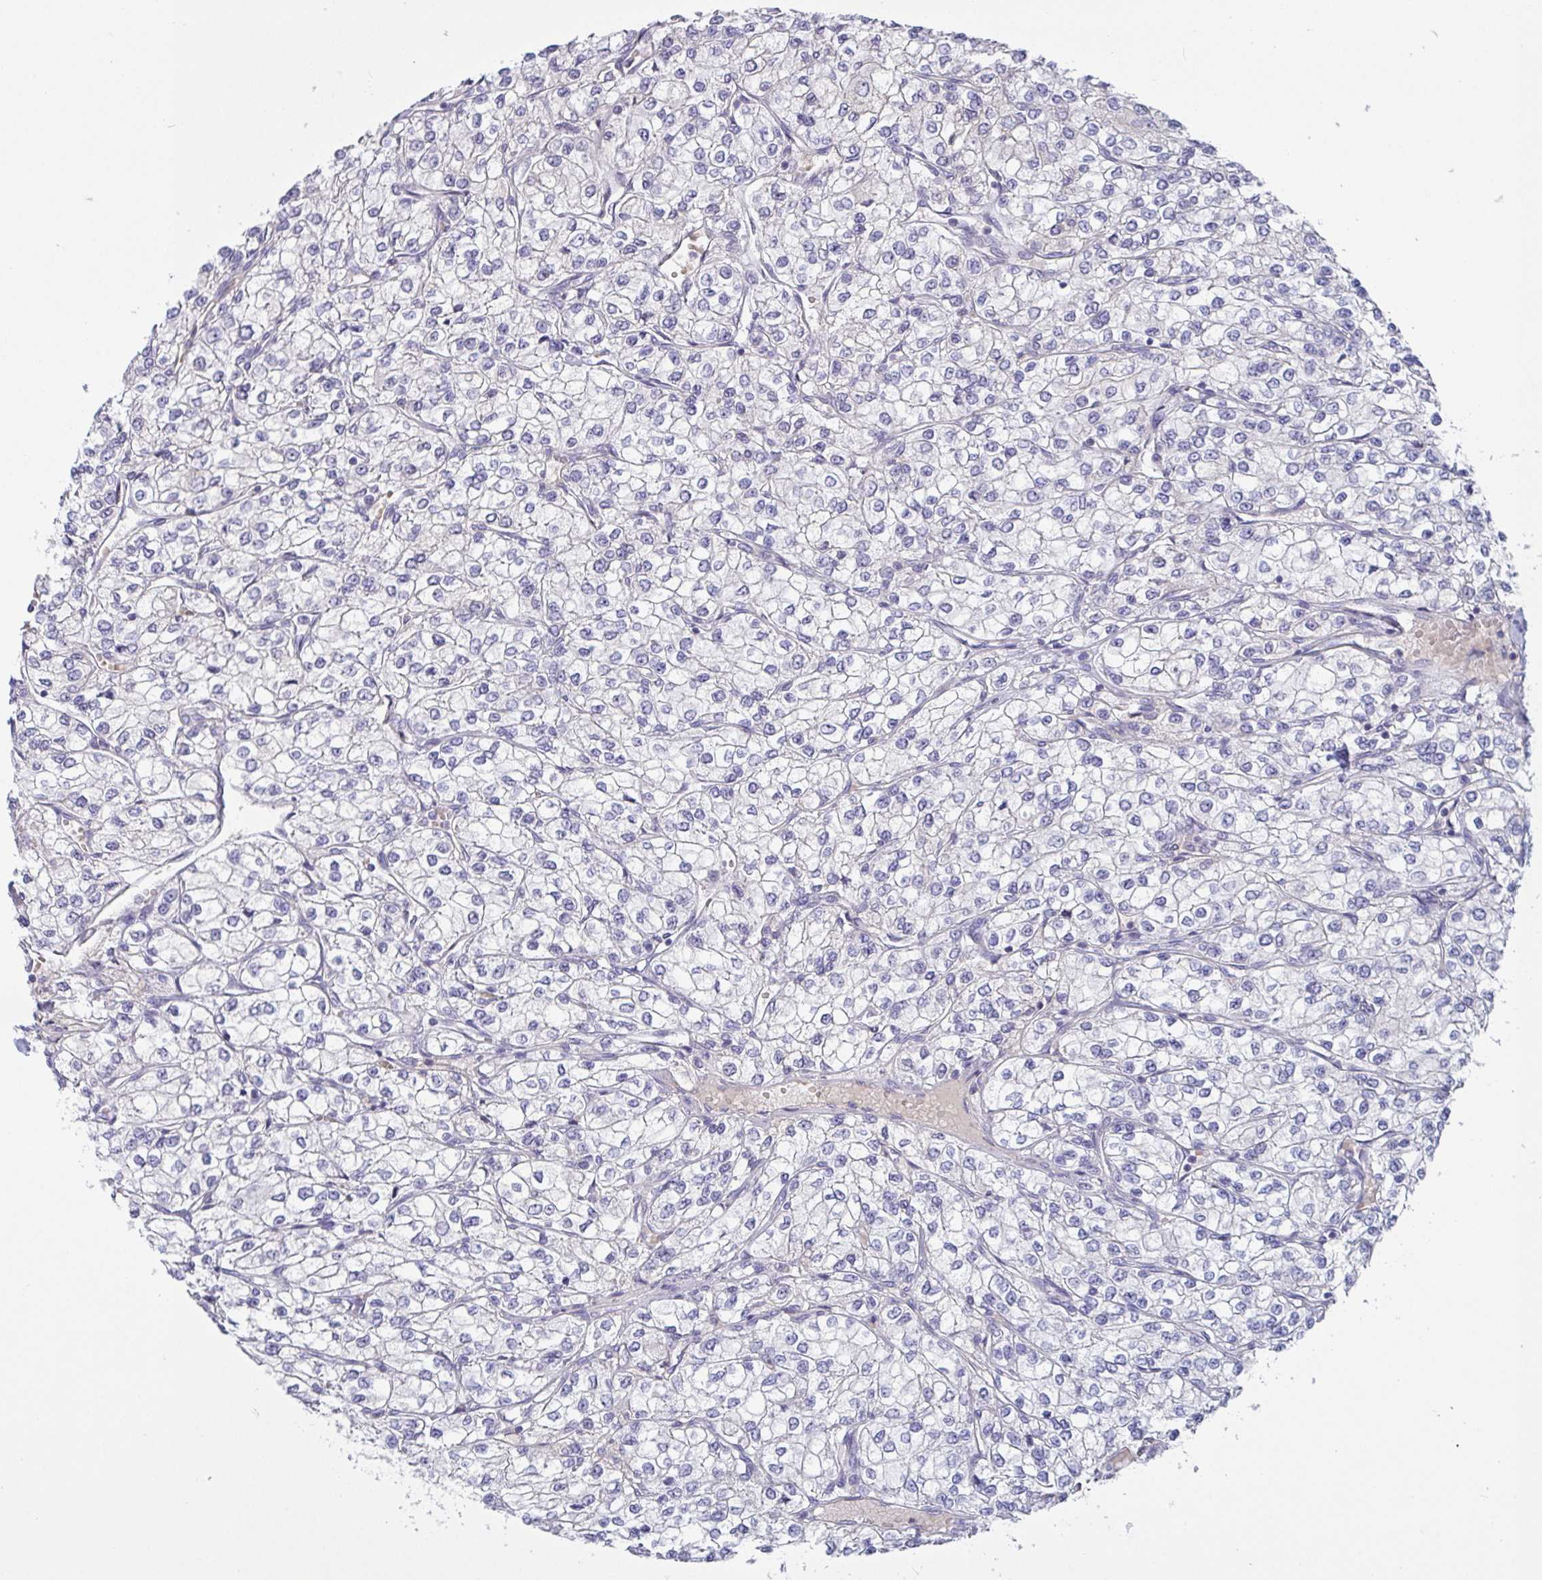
{"staining": {"intensity": "negative", "quantity": "none", "location": "none"}, "tissue": "renal cancer", "cell_type": "Tumor cells", "image_type": "cancer", "snomed": [{"axis": "morphology", "description": "Adenocarcinoma, NOS"}, {"axis": "topography", "description": "Kidney"}], "caption": "Human renal cancer (adenocarcinoma) stained for a protein using immunohistochemistry demonstrates no staining in tumor cells.", "gene": "MYC", "patient": {"sex": "male", "age": 80}}